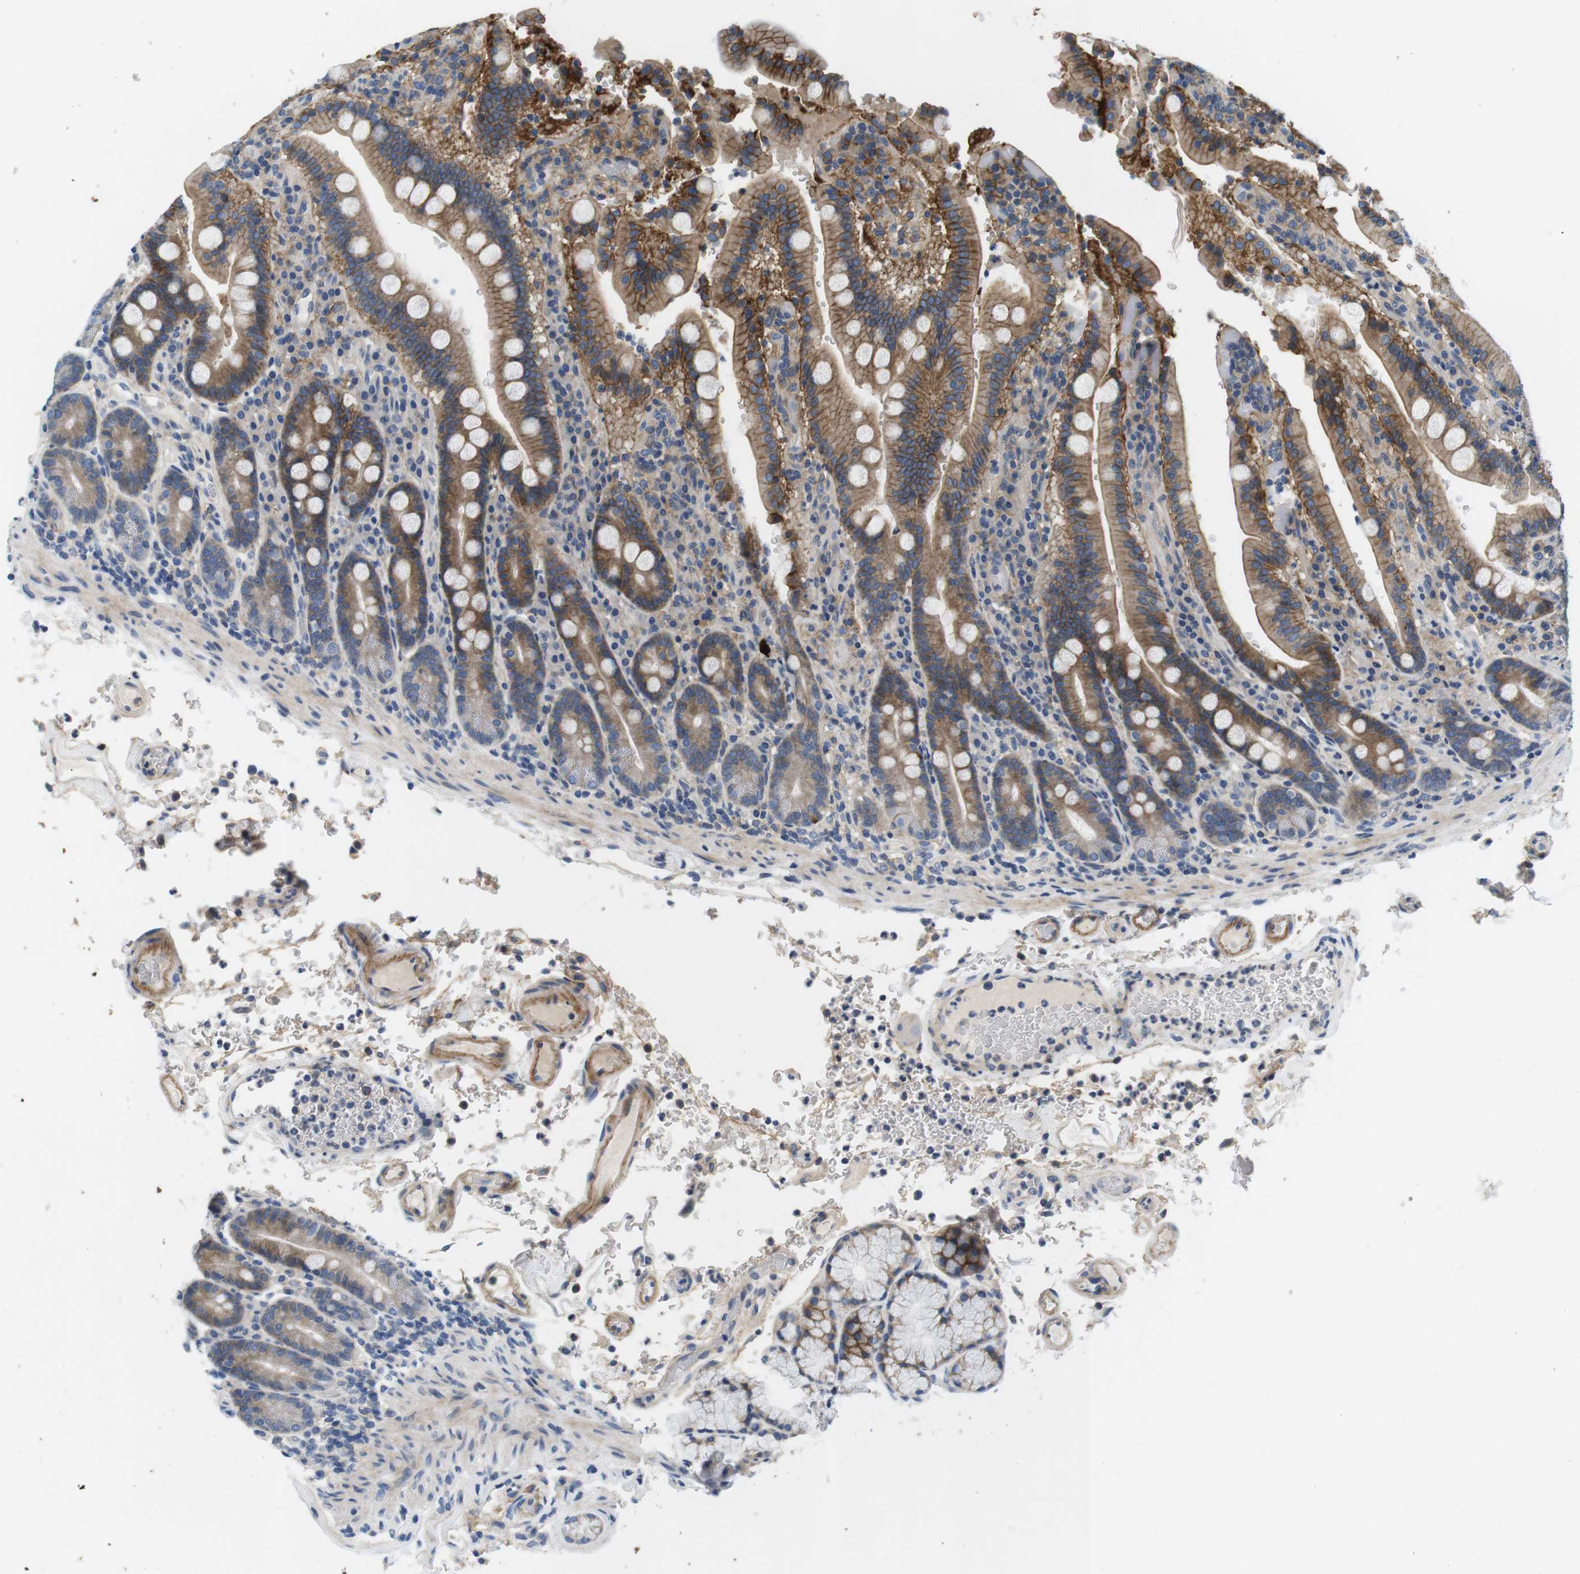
{"staining": {"intensity": "moderate", "quantity": ">75%", "location": "cytoplasmic/membranous"}, "tissue": "duodenum", "cell_type": "Glandular cells", "image_type": "normal", "snomed": [{"axis": "morphology", "description": "Normal tissue, NOS"}, {"axis": "topography", "description": "Small intestine, NOS"}], "caption": "An immunohistochemistry micrograph of benign tissue is shown. Protein staining in brown labels moderate cytoplasmic/membranous positivity in duodenum within glandular cells. The staining was performed using DAB (3,3'-diaminobenzidine) to visualize the protein expression in brown, while the nuclei were stained in blue with hematoxylin (Magnification: 20x).", "gene": "SLC30A1", "patient": {"sex": "female", "age": 71}}